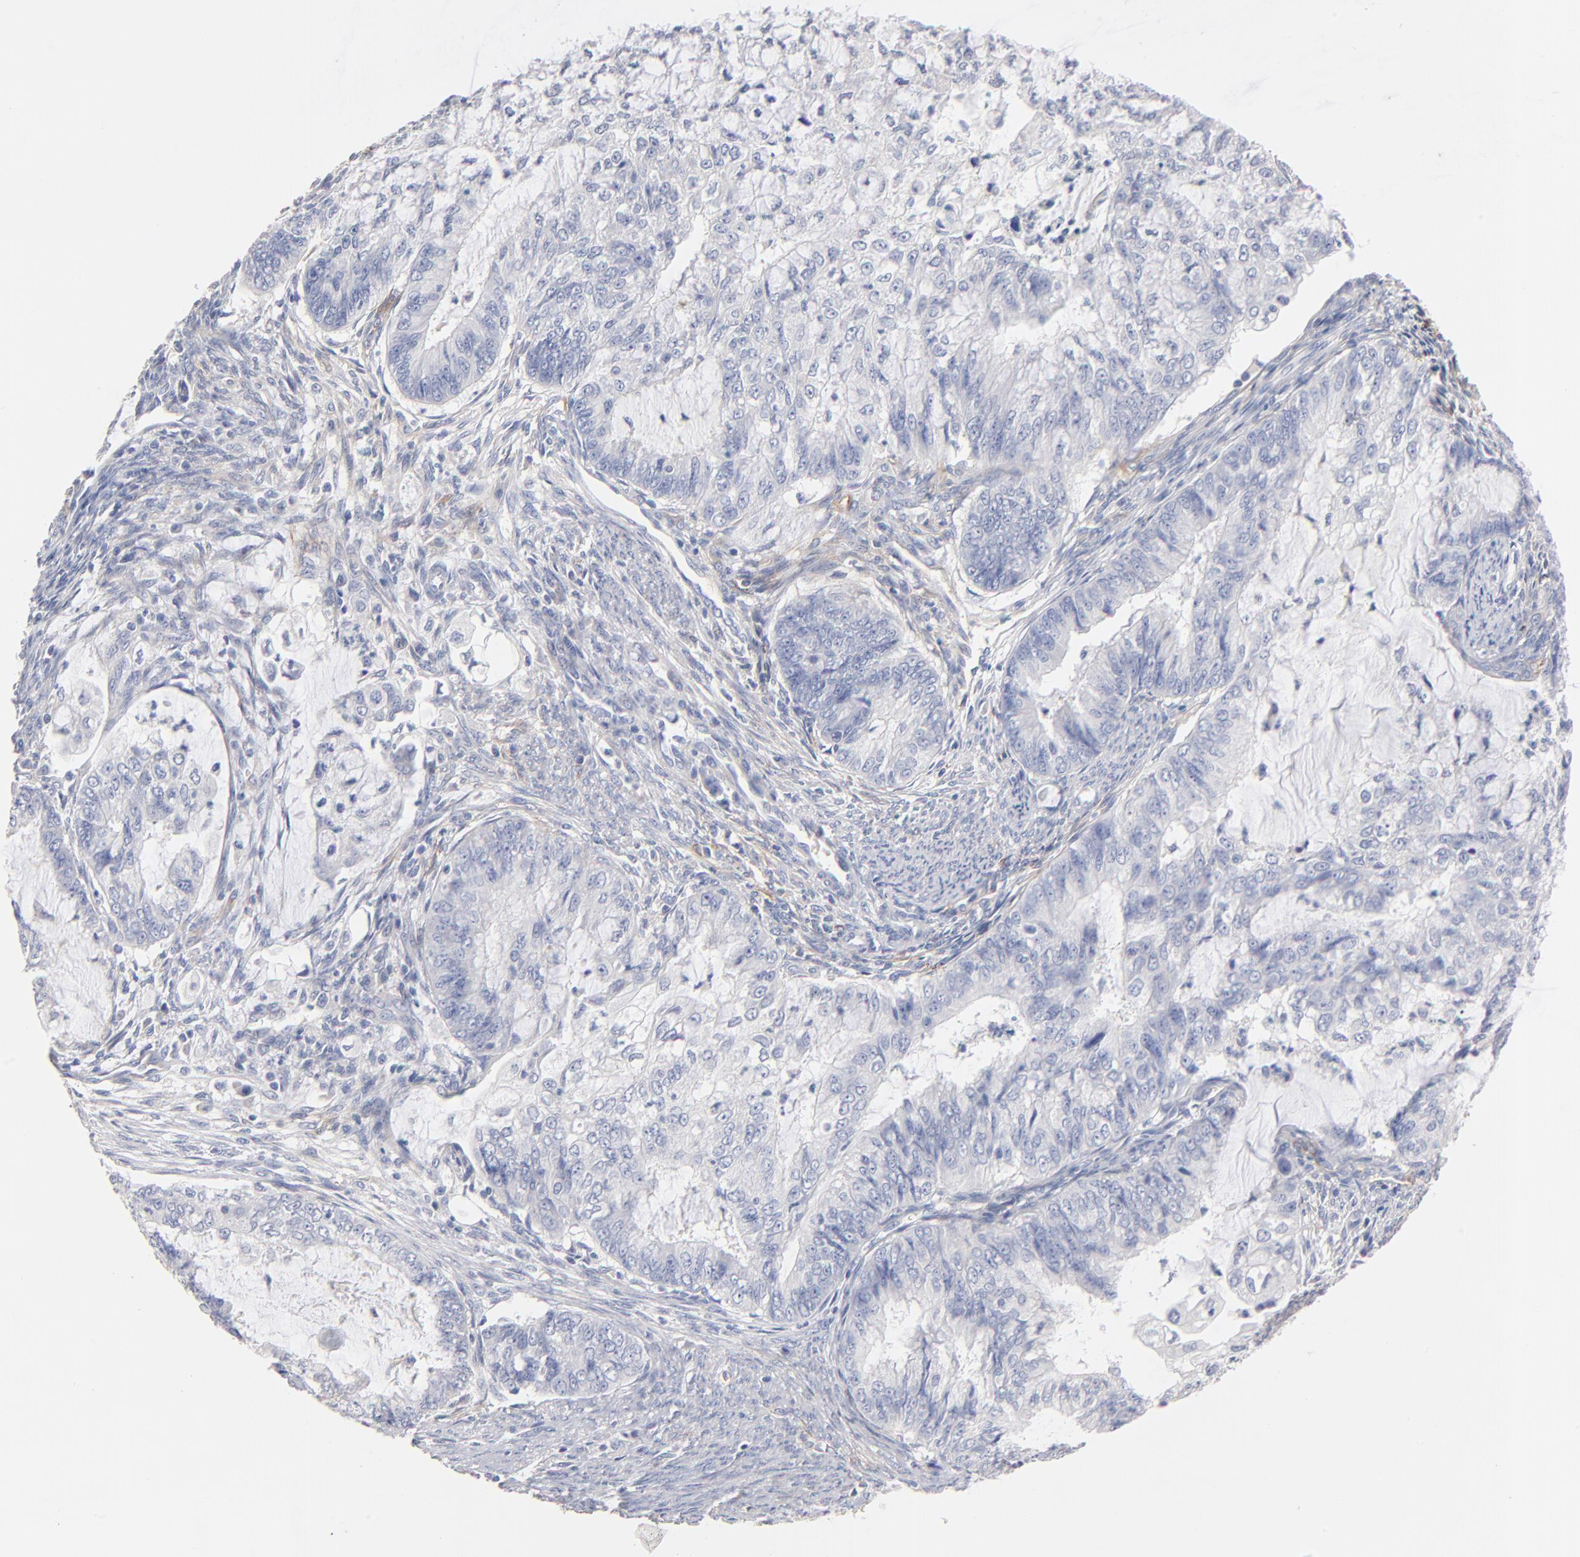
{"staining": {"intensity": "negative", "quantity": "none", "location": "none"}, "tissue": "endometrial cancer", "cell_type": "Tumor cells", "image_type": "cancer", "snomed": [{"axis": "morphology", "description": "Adenocarcinoma, NOS"}, {"axis": "topography", "description": "Endometrium"}], "caption": "An immunohistochemistry micrograph of adenocarcinoma (endometrial) is shown. There is no staining in tumor cells of adenocarcinoma (endometrial). (DAB (3,3'-diaminobenzidine) immunohistochemistry (IHC) with hematoxylin counter stain).", "gene": "ITGA8", "patient": {"sex": "female", "age": 75}}